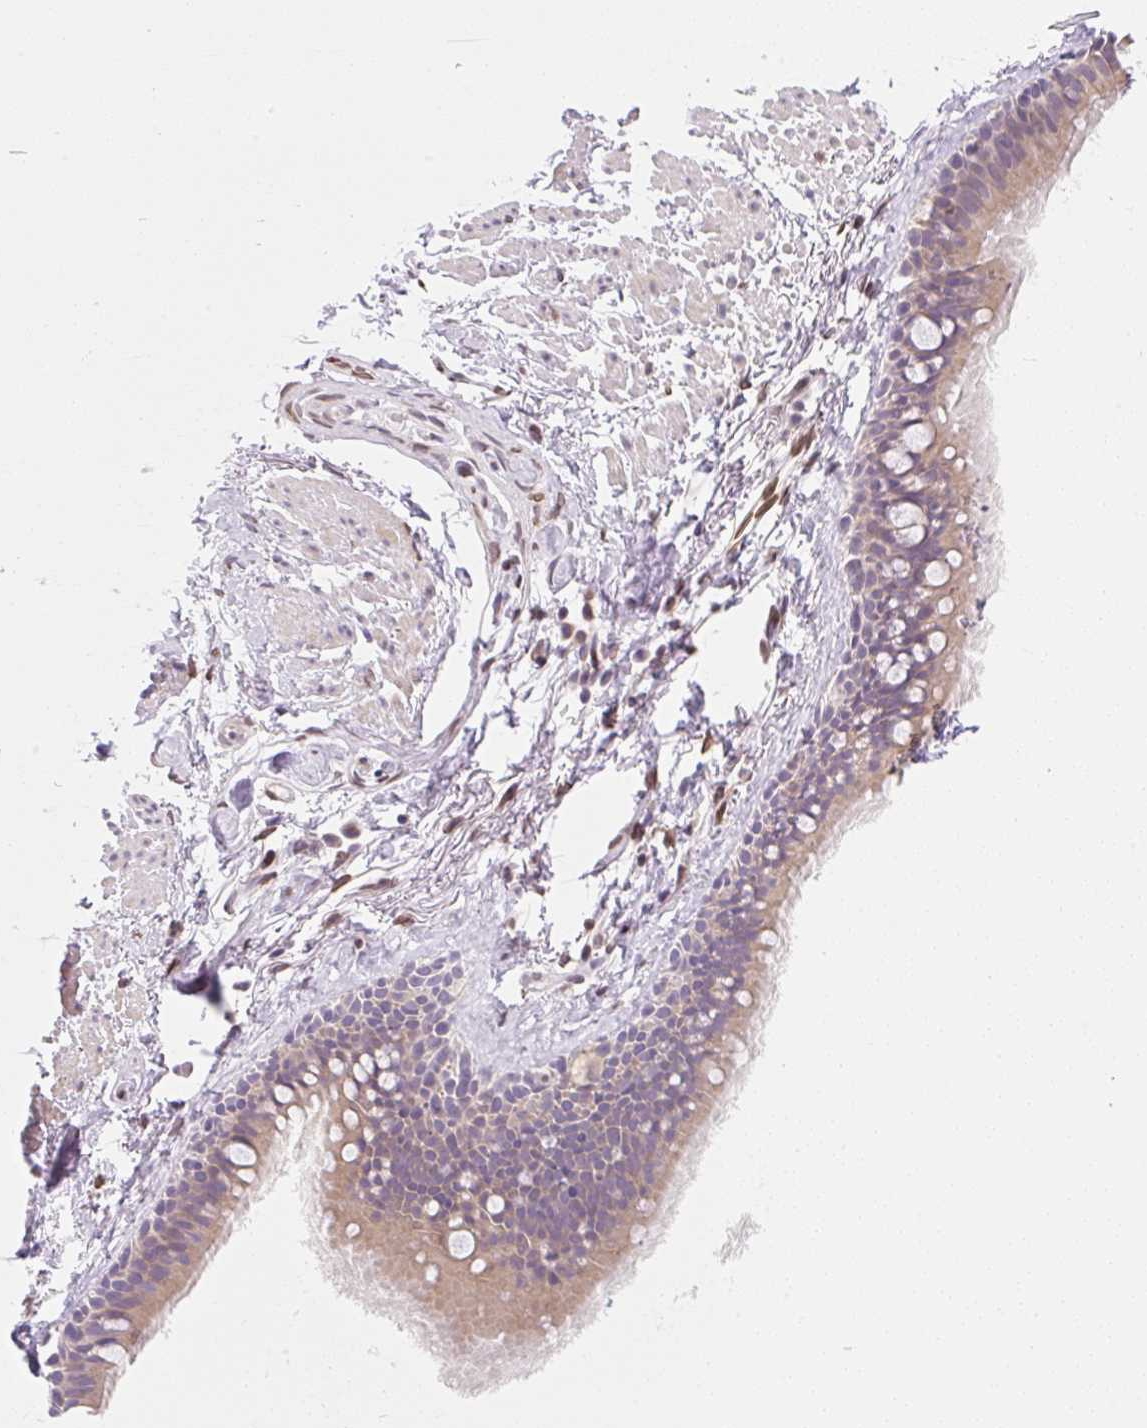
{"staining": {"intensity": "weak", "quantity": "25%-75%", "location": "cytoplasmic/membranous"}, "tissue": "bronchus", "cell_type": "Respiratory epithelial cells", "image_type": "normal", "snomed": [{"axis": "morphology", "description": "Normal tissue, NOS"}, {"axis": "topography", "description": "Lymph node"}, {"axis": "topography", "description": "Cartilage tissue"}, {"axis": "topography", "description": "Bronchus"}], "caption": "An immunohistochemistry photomicrograph of normal tissue is shown. Protein staining in brown highlights weak cytoplasmic/membranous positivity in bronchus within respiratory epithelial cells. (Stains: DAB in brown, nuclei in blue, Microscopy: brightfield microscopy at high magnification).", "gene": "SYNE3", "patient": {"sex": "female", "age": 70}}